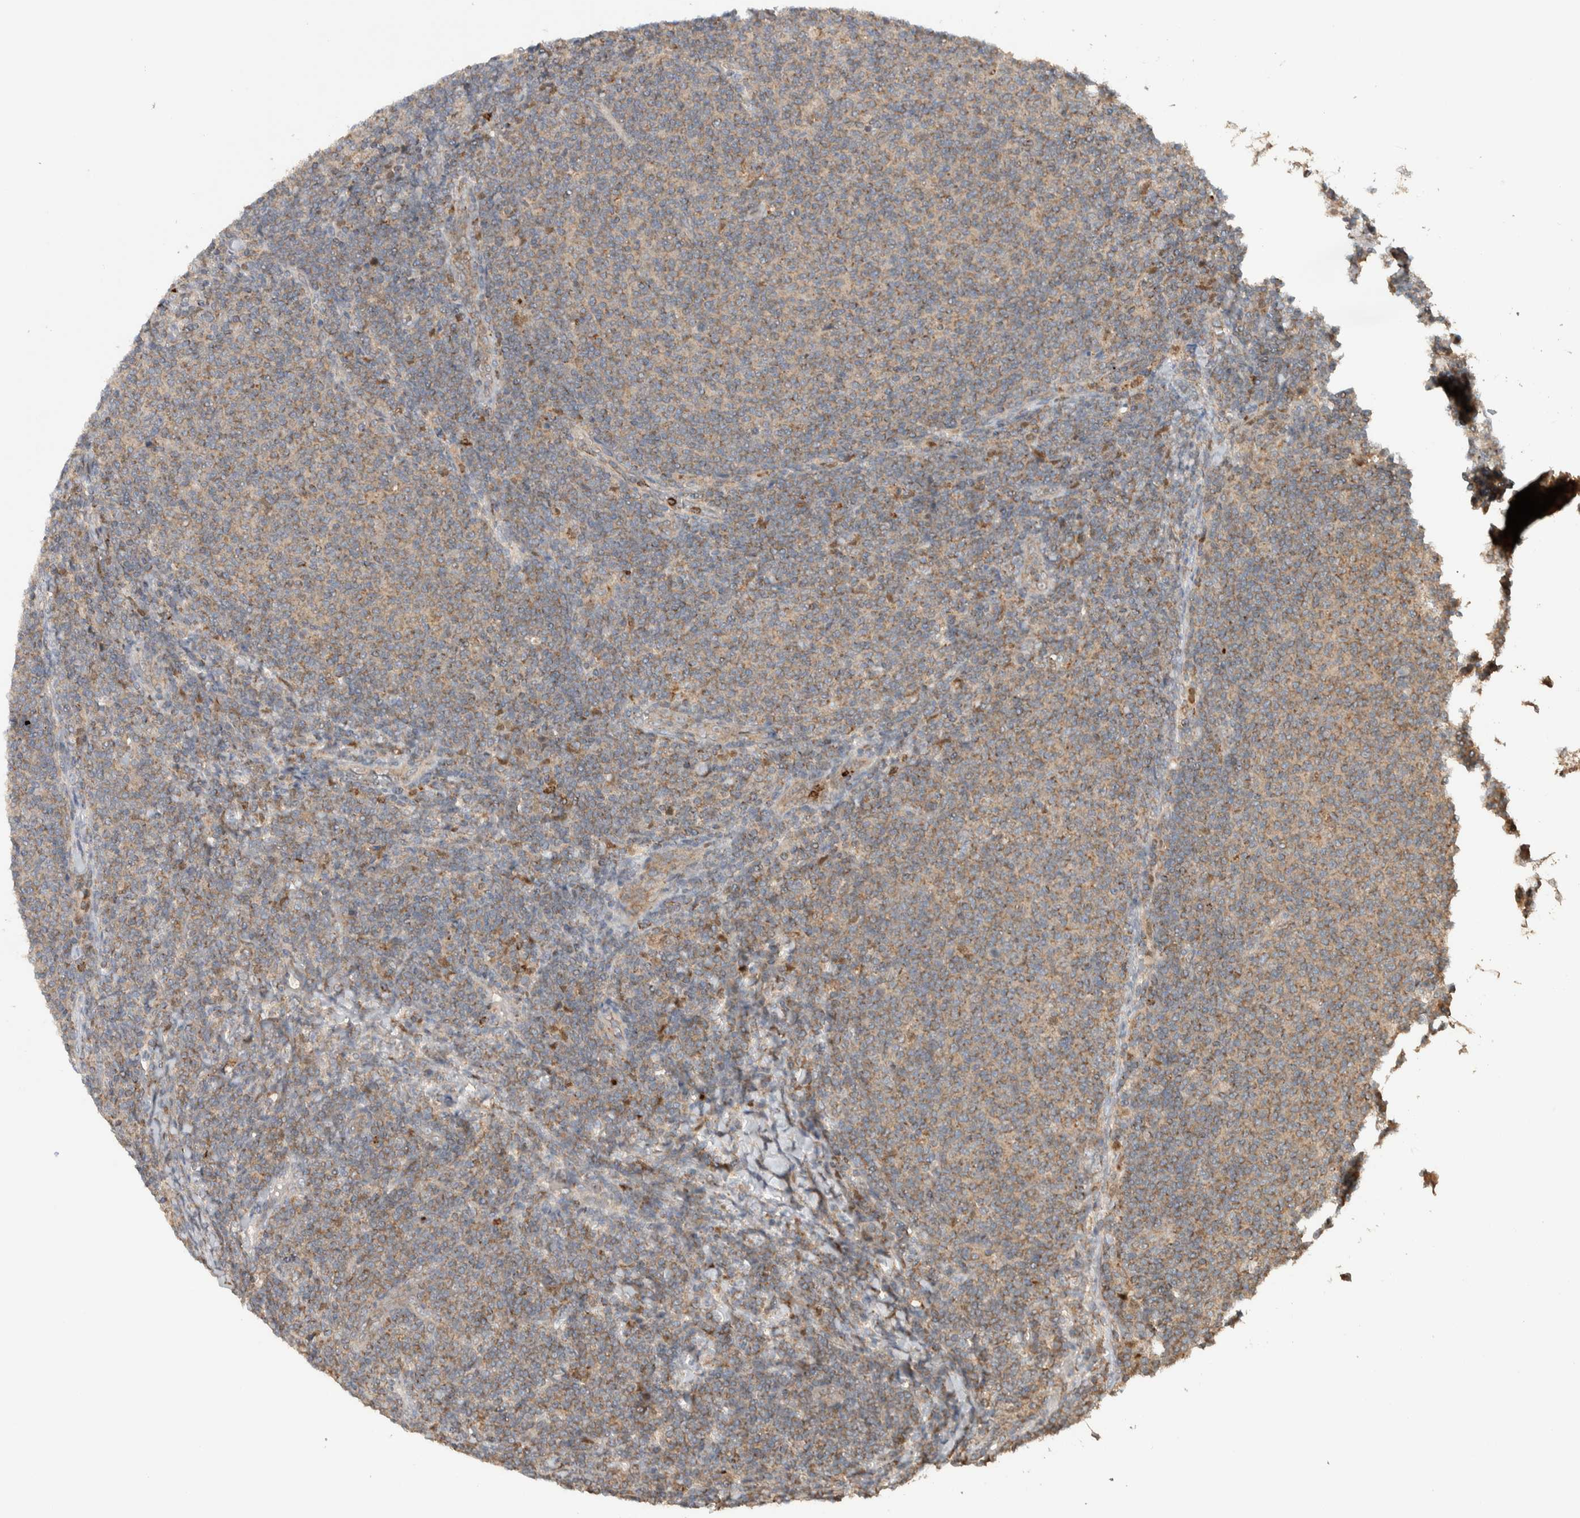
{"staining": {"intensity": "weak", "quantity": ">75%", "location": "cytoplasmic/membranous"}, "tissue": "lymphoma", "cell_type": "Tumor cells", "image_type": "cancer", "snomed": [{"axis": "morphology", "description": "Malignant lymphoma, non-Hodgkin's type, Low grade"}, {"axis": "topography", "description": "Lymph node"}], "caption": "This is a histology image of IHC staining of malignant lymphoma, non-Hodgkin's type (low-grade), which shows weak expression in the cytoplasmic/membranous of tumor cells.", "gene": "VPS53", "patient": {"sex": "male", "age": 66}}